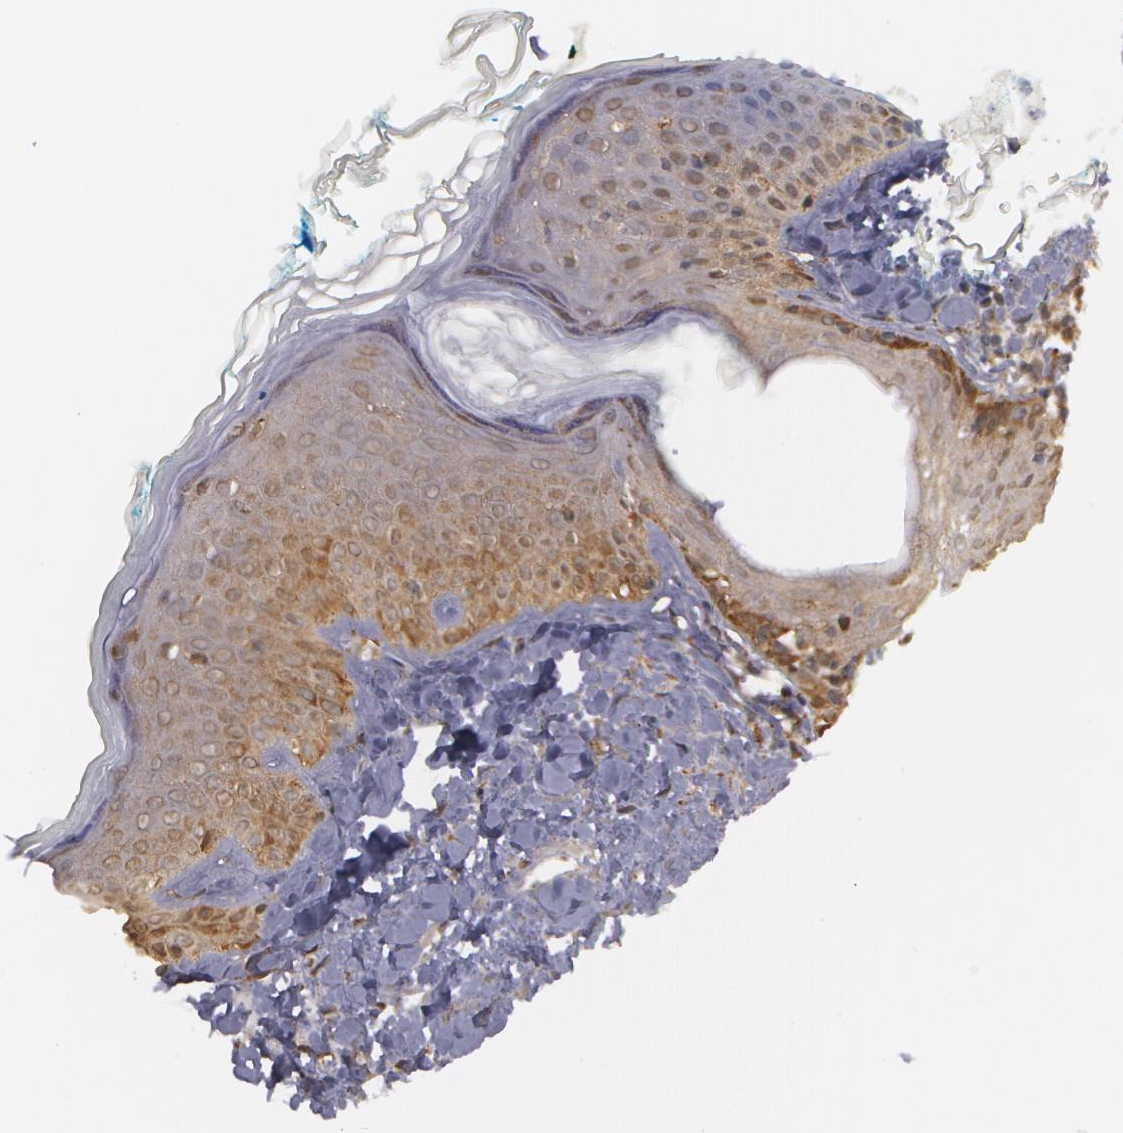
{"staining": {"intensity": "negative", "quantity": "none", "location": "none"}, "tissue": "skin", "cell_type": "Fibroblasts", "image_type": "normal", "snomed": [{"axis": "morphology", "description": "Normal tissue, NOS"}, {"axis": "topography", "description": "Skin"}], "caption": "DAB (3,3'-diaminobenzidine) immunohistochemical staining of normal human skin demonstrates no significant positivity in fibroblasts. Brightfield microscopy of immunohistochemistry stained with DAB (brown) and hematoxylin (blue), captured at high magnification.", "gene": "MTHFD1", "patient": {"sex": "male", "age": 86}}